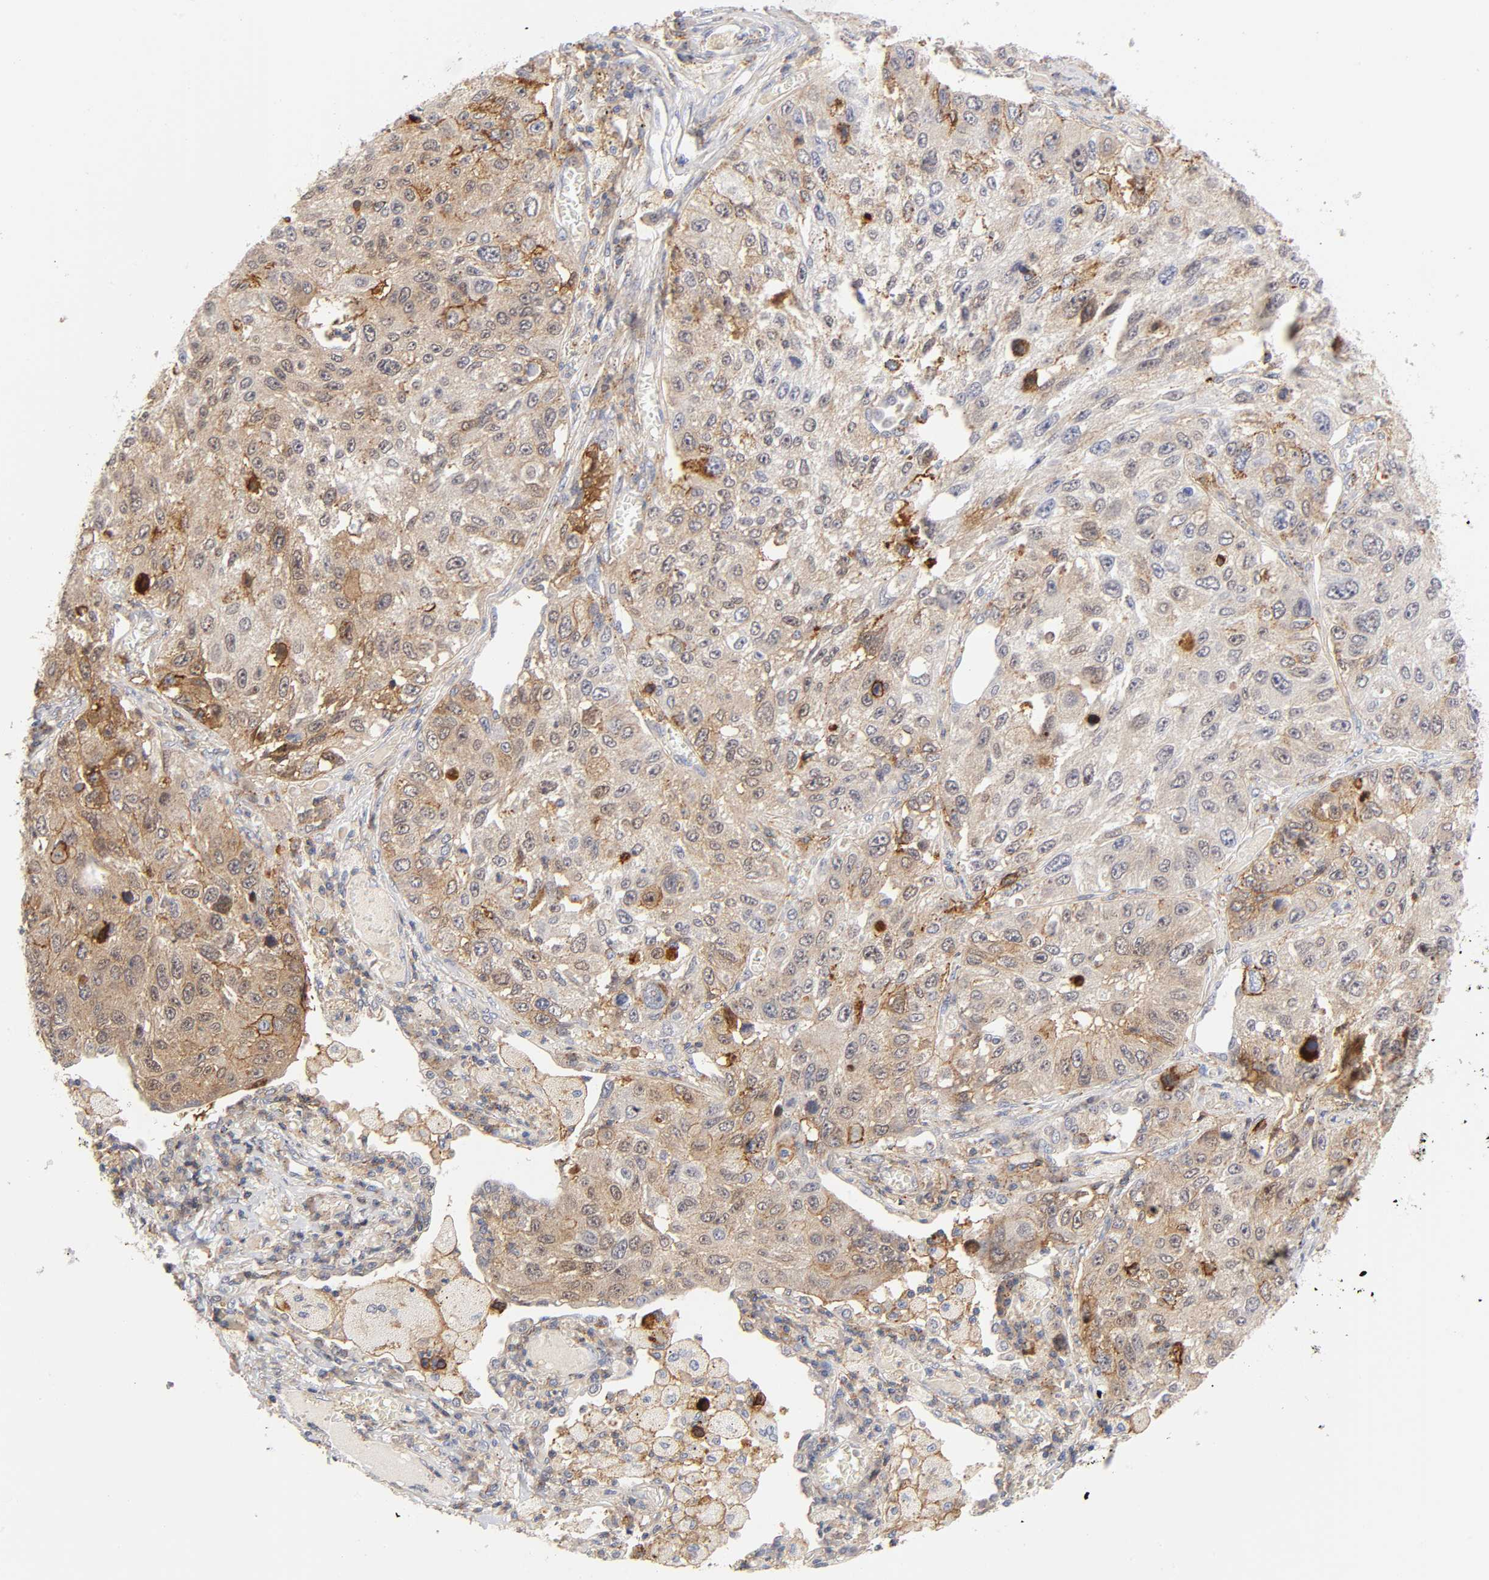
{"staining": {"intensity": "moderate", "quantity": ">75%", "location": "cytoplasmic/membranous"}, "tissue": "lung cancer", "cell_type": "Tumor cells", "image_type": "cancer", "snomed": [{"axis": "morphology", "description": "Squamous cell carcinoma, NOS"}, {"axis": "topography", "description": "Lung"}], "caption": "Tumor cells demonstrate medium levels of moderate cytoplasmic/membranous positivity in approximately >75% of cells in lung cancer. The staining was performed using DAB to visualize the protein expression in brown, while the nuclei were stained in blue with hematoxylin (Magnification: 20x).", "gene": "ANXA7", "patient": {"sex": "male", "age": 71}}